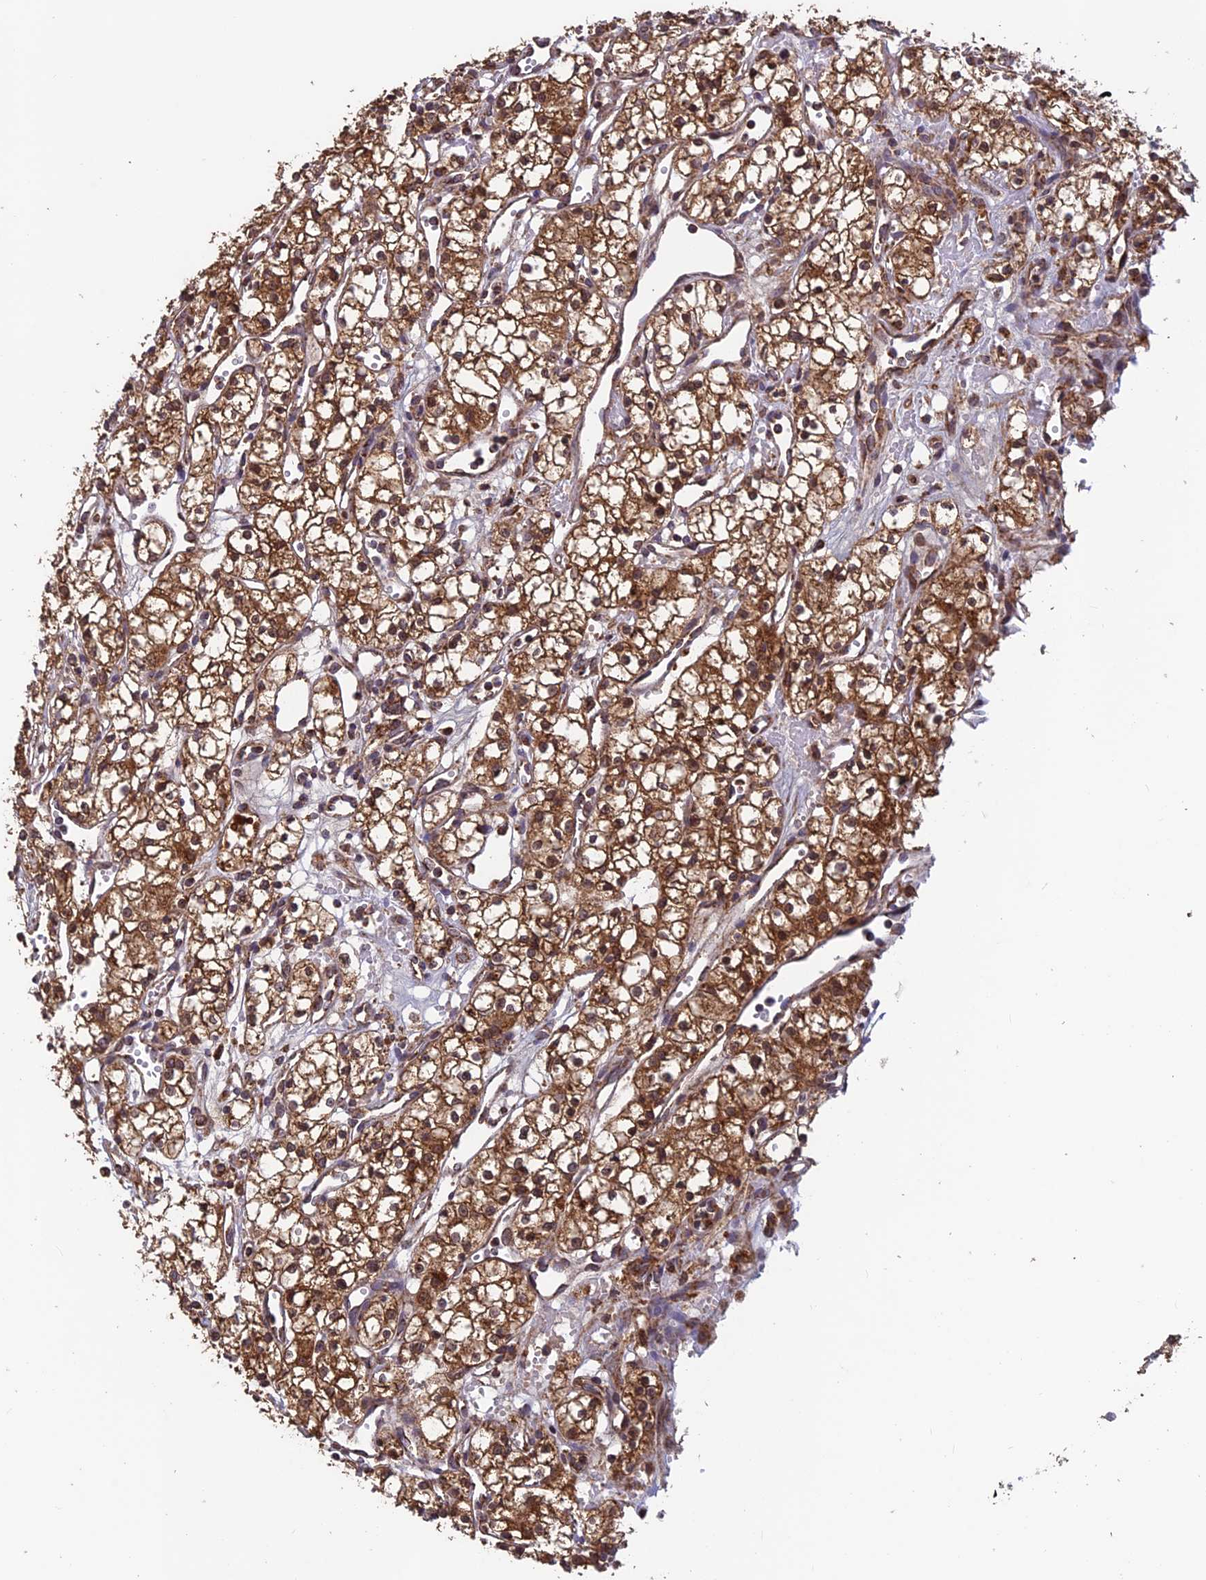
{"staining": {"intensity": "strong", "quantity": ">75%", "location": "cytoplasmic/membranous"}, "tissue": "renal cancer", "cell_type": "Tumor cells", "image_type": "cancer", "snomed": [{"axis": "morphology", "description": "Adenocarcinoma, NOS"}, {"axis": "topography", "description": "Kidney"}], "caption": "Human renal cancer stained with a protein marker reveals strong staining in tumor cells.", "gene": "CCDC15", "patient": {"sex": "male", "age": 59}}